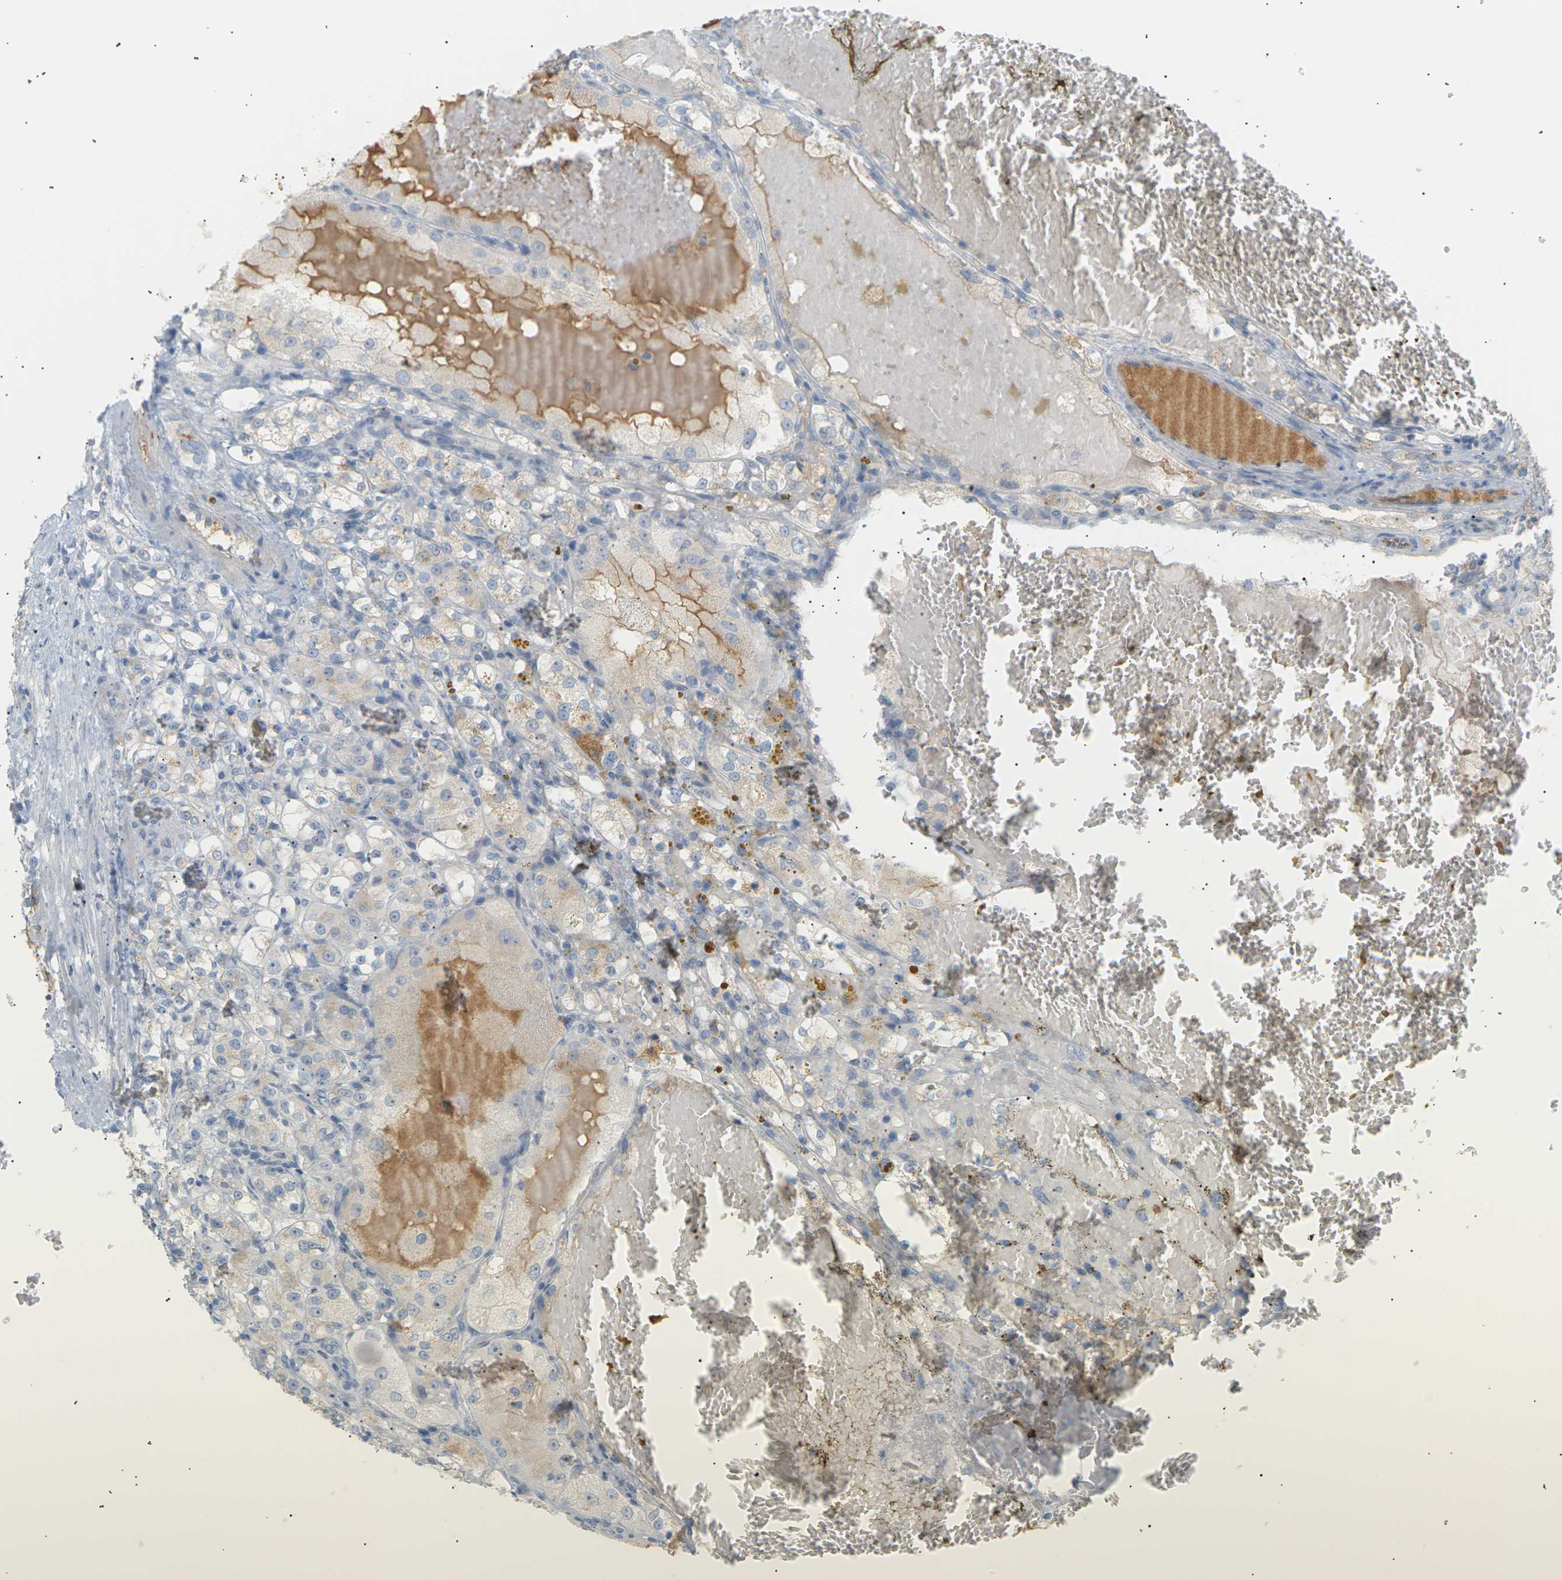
{"staining": {"intensity": "weak", "quantity": "<25%", "location": "cytoplasmic/membranous"}, "tissue": "renal cancer", "cell_type": "Tumor cells", "image_type": "cancer", "snomed": [{"axis": "morphology", "description": "Normal tissue, NOS"}, {"axis": "morphology", "description": "Adenocarcinoma, NOS"}, {"axis": "topography", "description": "Kidney"}], "caption": "Immunohistochemistry of human renal adenocarcinoma reveals no staining in tumor cells.", "gene": "CLU", "patient": {"sex": "male", "age": 61}}